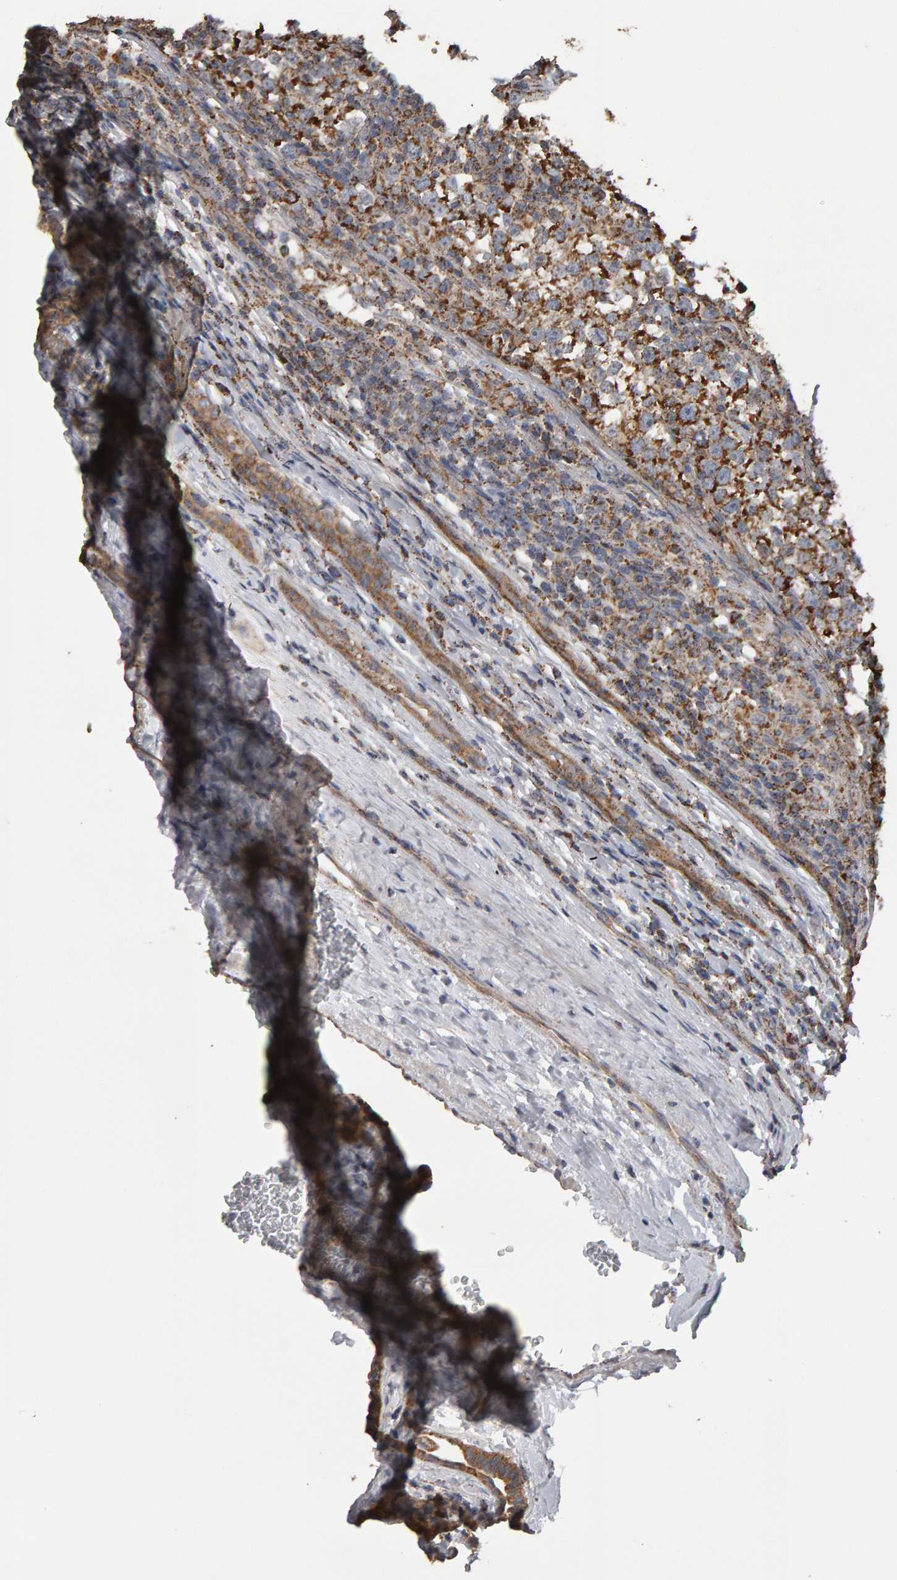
{"staining": {"intensity": "strong", "quantity": ">75%", "location": "cytoplasmic/membranous"}, "tissue": "testis cancer", "cell_type": "Tumor cells", "image_type": "cancer", "snomed": [{"axis": "morphology", "description": "Normal tissue, NOS"}, {"axis": "morphology", "description": "Seminoma, NOS"}, {"axis": "topography", "description": "Testis"}], "caption": "Immunohistochemistry (IHC) staining of testis cancer (seminoma), which exhibits high levels of strong cytoplasmic/membranous expression in approximately >75% of tumor cells indicating strong cytoplasmic/membranous protein positivity. The staining was performed using DAB (3,3'-diaminobenzidine) (brown) for protein detection and nuclei were counterstained in hematoxylin (blue).", "gene": "TOM1L1", "patient": {"sex": "male", "age": 43}}